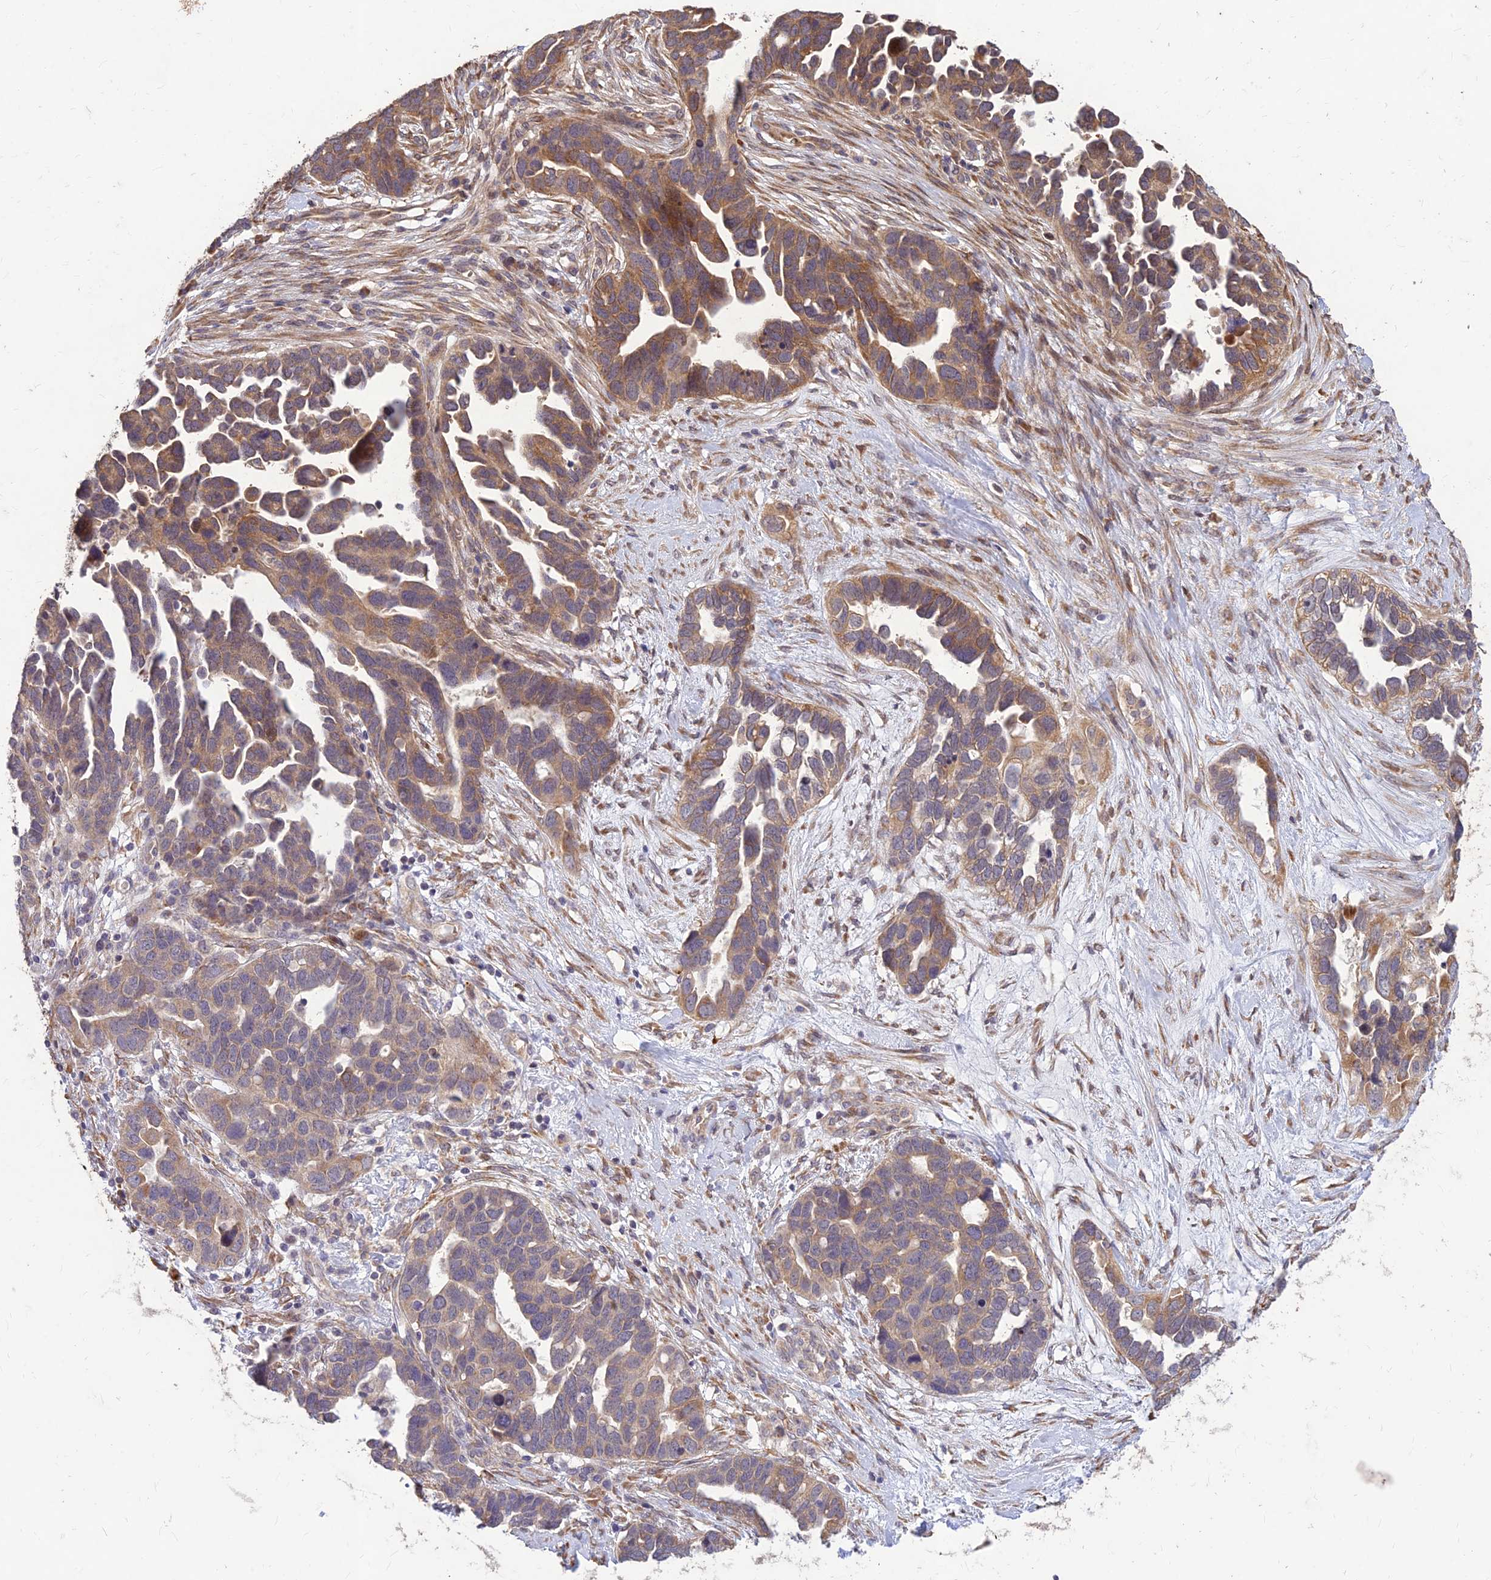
{"staining": {"intensity": "weak", "quantity": ">75%", "location": "cytoplasmic/membranous"}, "tissue": "ovarian cancer", "cell_type": "Tumor cells", "image_type": "cancer", "snomed": [{"axis": "morphology", "description": "Cystadenocarcinoma, serous, NOS"}, {"axis": "topography", "description": "Ovary"}], "caption": "Weak cytoplasmic/membranous expression is seen in approximately >75% of tumor cells in serous cystadenocarcinoma (ovarian).", "gene": "PPP1R11", "patient": {"sex": "female", "age": 54}}